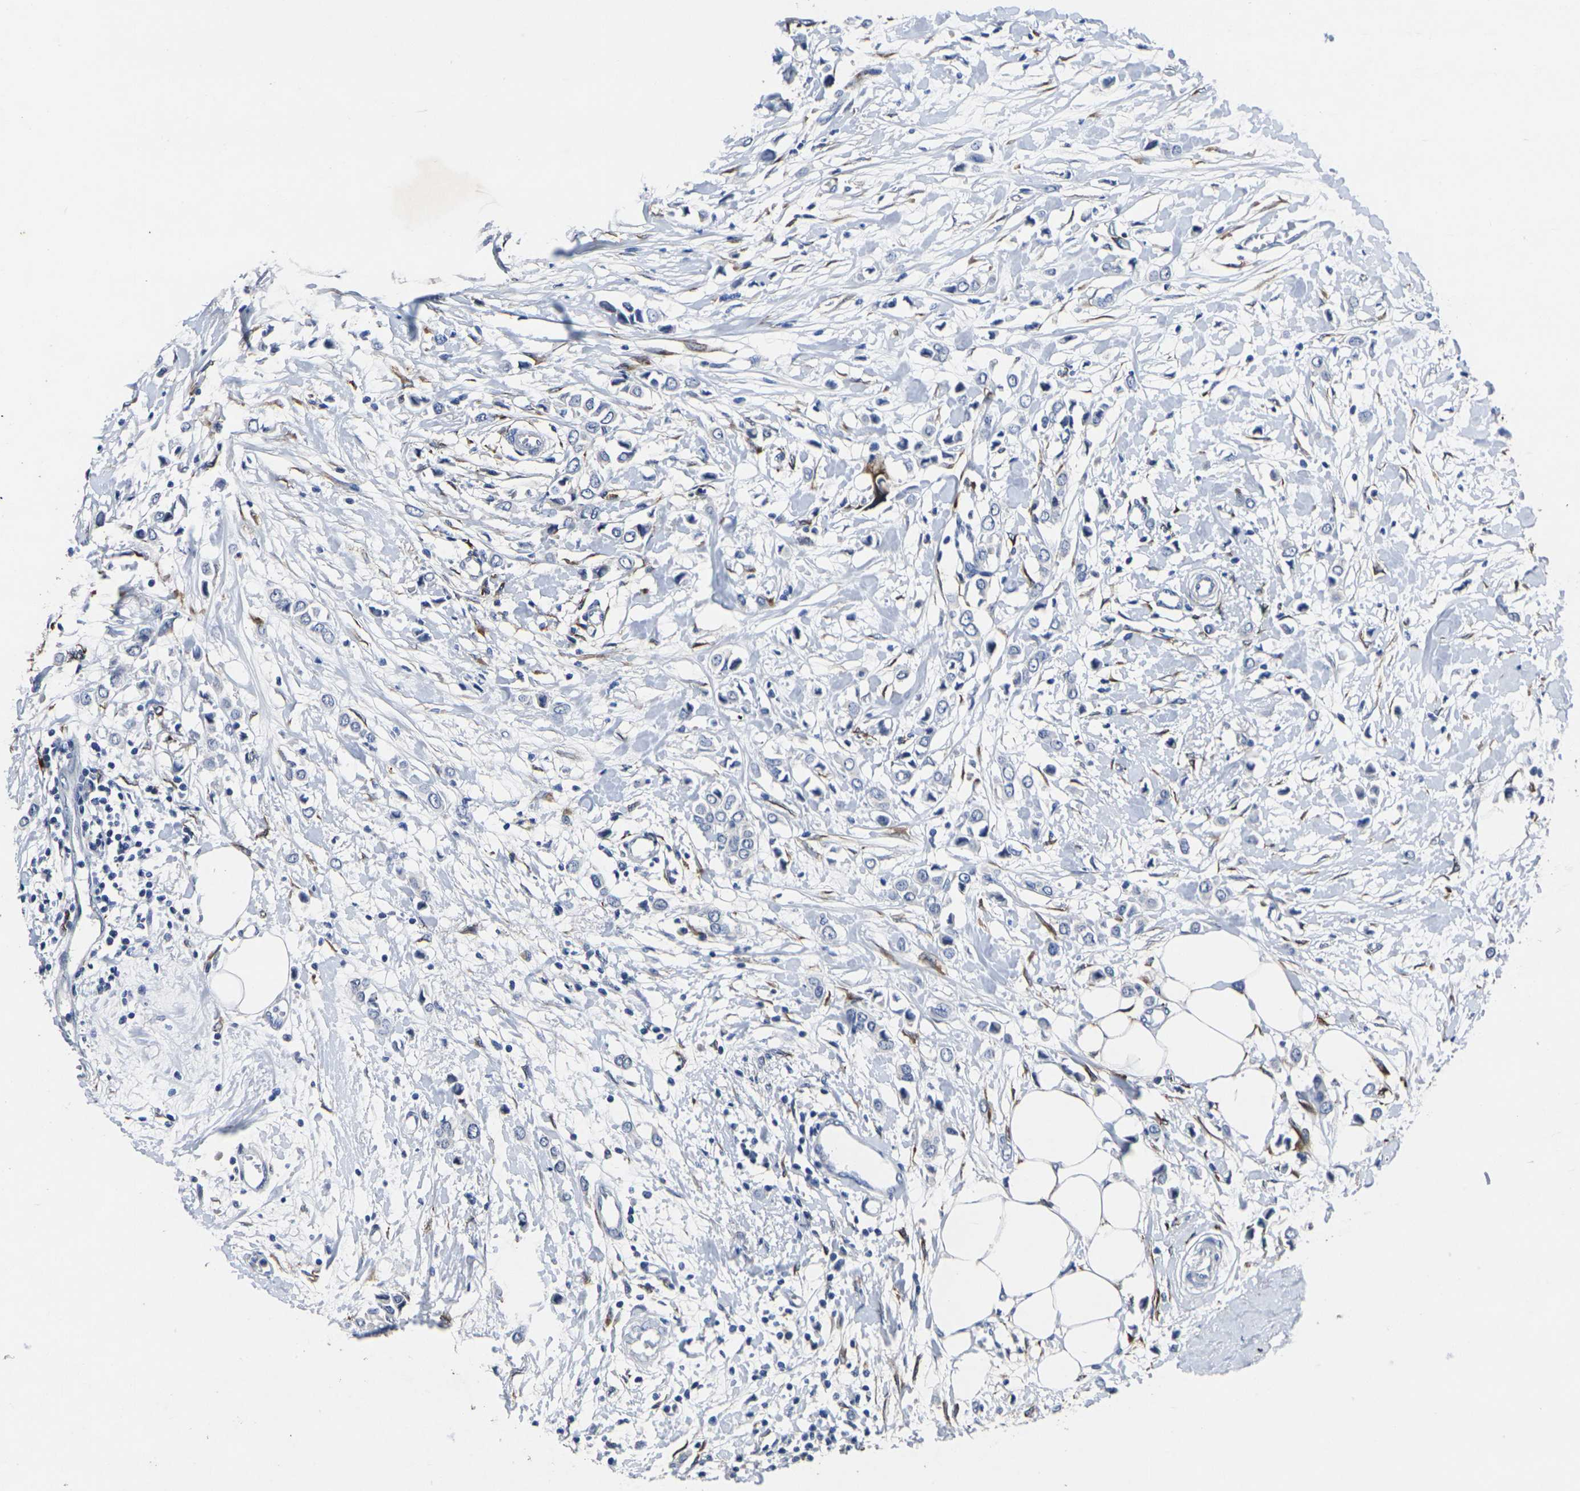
{"staining": {"intensity": "negative", "quantity": "none", "location": "none"}, "tissue": "breast cancer", "cell_type": "Tumor cells", "image_type": "cancer", "snomed": [{"axis": "morphology", "description": "Lobular carcinoma"}, {"axis": "topography", "description": "Breast"}], "caption": "This is an immunohistochemistry image of breast cancer. There is no expression in tumor cells.", "gene": "CYP2C8", "patient": {"sex": "female", "age": 51}}